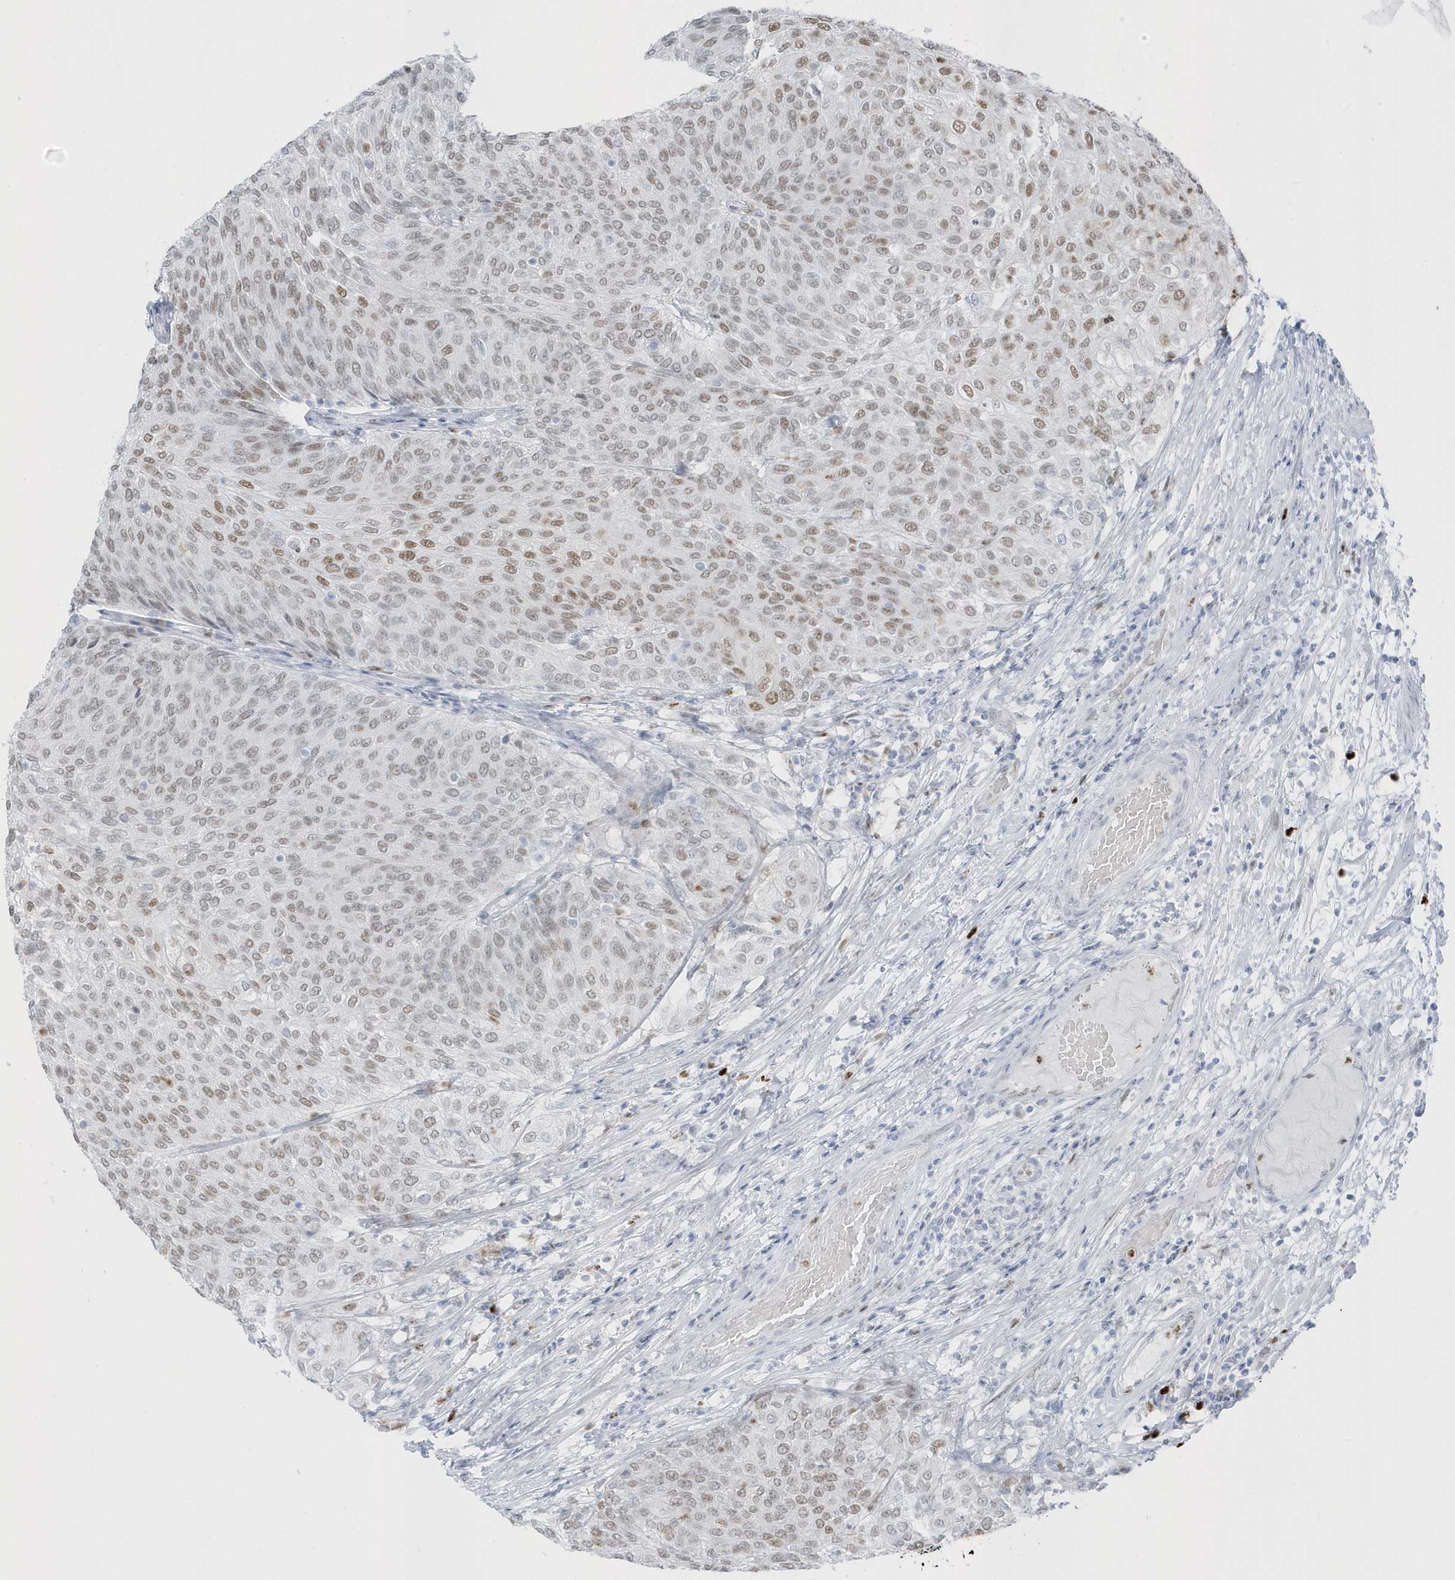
{"staining": {"intensity": "moderate", "quantity": "<25%", "location": "nuclear"}, "tissue": "urothelial cancer", "cell_type": "Tumor cells", "image_type": "cancer", "snomed": [{"axis": "morphology", "description": "Urothelial carcinoma, Low grade"}, {"axis": "topography", "description": "Urinary bladder"}], "caption": "Protein staining of urothelial cancer tissue demonstrates moderate nuclear staining in about <25% of tumor cells.", "gene": "SMIM34", "patient": {"sex": "female", "age": 79}}